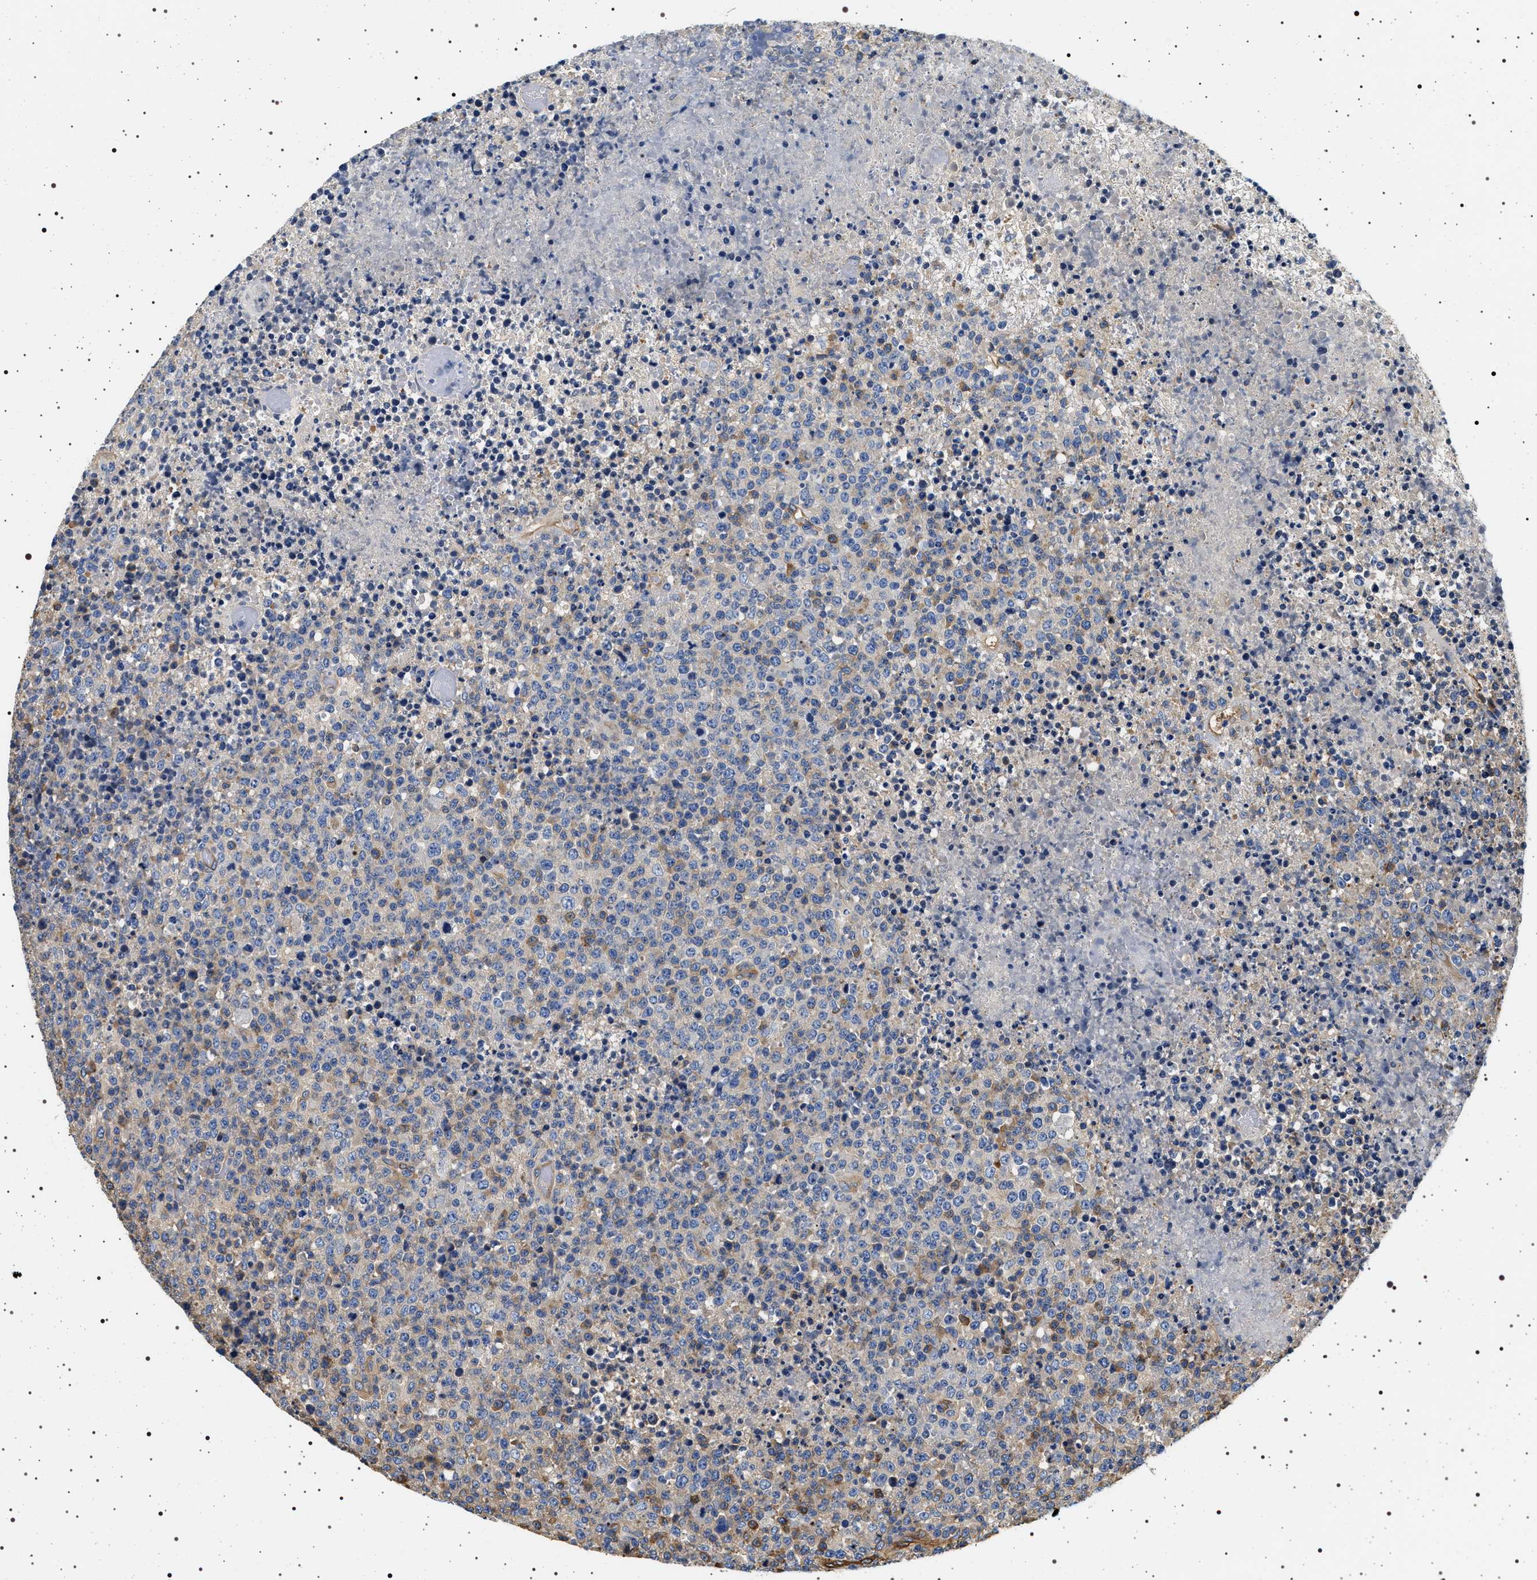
{"staining": {"intensity": "moderate", "quantity": "<25%", "location": "cytoplasmic/membranous"}, "tissue": "lymphoma", "cell_type": "Tumor cells", "image_type": "cancer", "snomed": [{"axis": "morphology", "description": "Malignant lymphoma, non-Hodgkin's type, High grade"}, {"axis": "topography", "description": "Lymph node"}], "caption": "IHC staining of malignant lymphoma, non-Hodgkin's type (high-grade), which shows low levels of moderate cytoplasmic/membranous expression in approximately <25% of tumor cells indicating moderate cytoplasmic/membranous protein expression. The staining was performed using DAB (3,3'-diaminobenzidine) (brown) for protein detection and nuclei were counterstained in hematoxylin (blue).", "gene": "HSD17B1", "patient": {"sex": "male", "age": 13}}